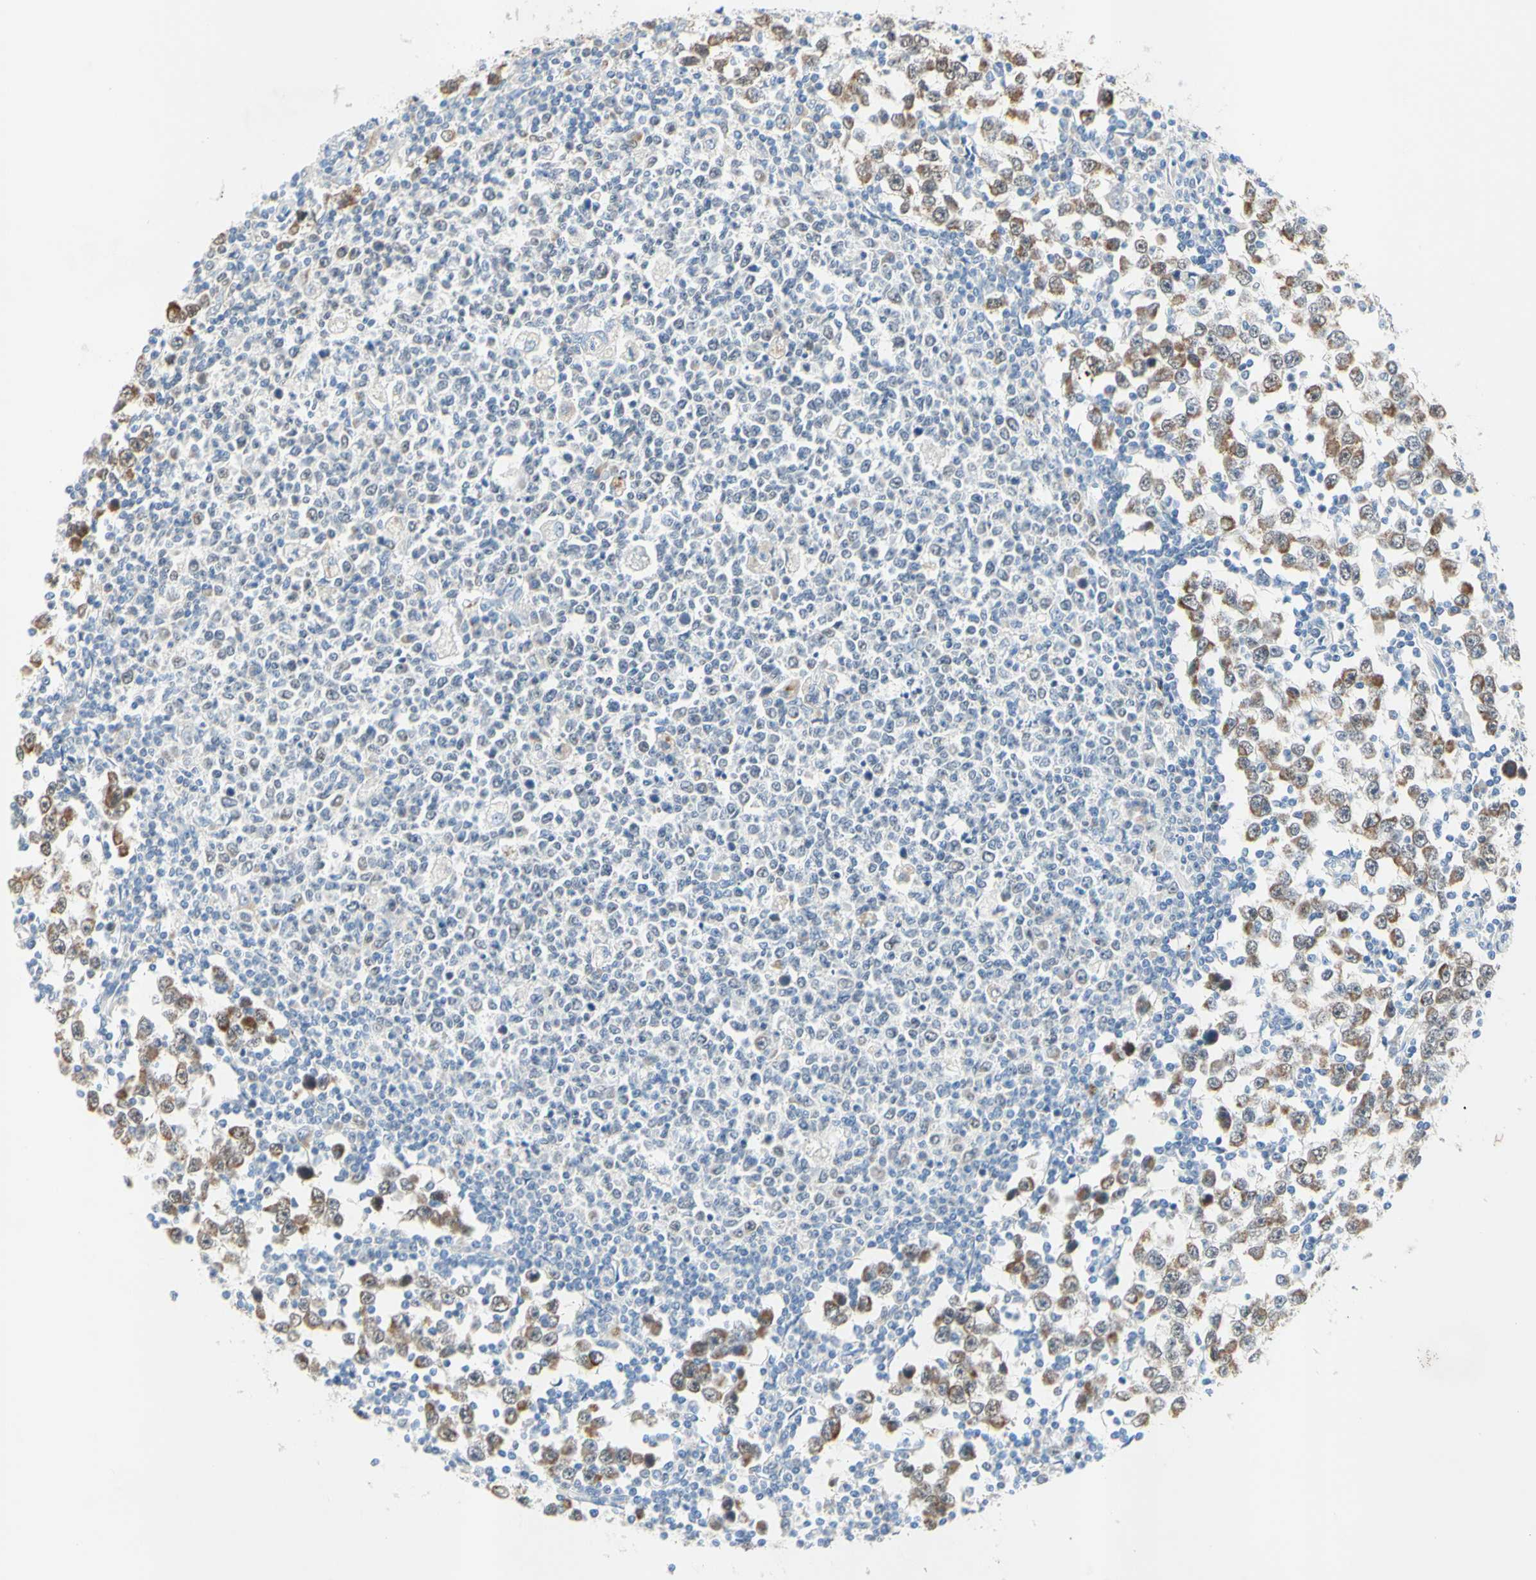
{"staining": {"intensity": "moderate", "quantity": ">75%", "location": "cytoplasmic/membranous"}, "tissue": "testis cancer", "cell_type": "Tumor cells", "image_type": "cancer", "snomed": [{"axis": "morphology", "description": "Seminoma, NOS"}, {"axis": "topography", "description": "Testis"}], "caption": "A photomicrograph of seminoma (testis) stained for a protein demonstrates moderate cytoplasmic/membranous brown staining in tumor cells. The staining is performed using DAB (3,3'-diaminobenzidine) brown chromogen to label protein expression. The nuclei are counter-stained blue using hematoxylin.", "gene": "MFF", "patient": {"sex": "male", "age": 65}}